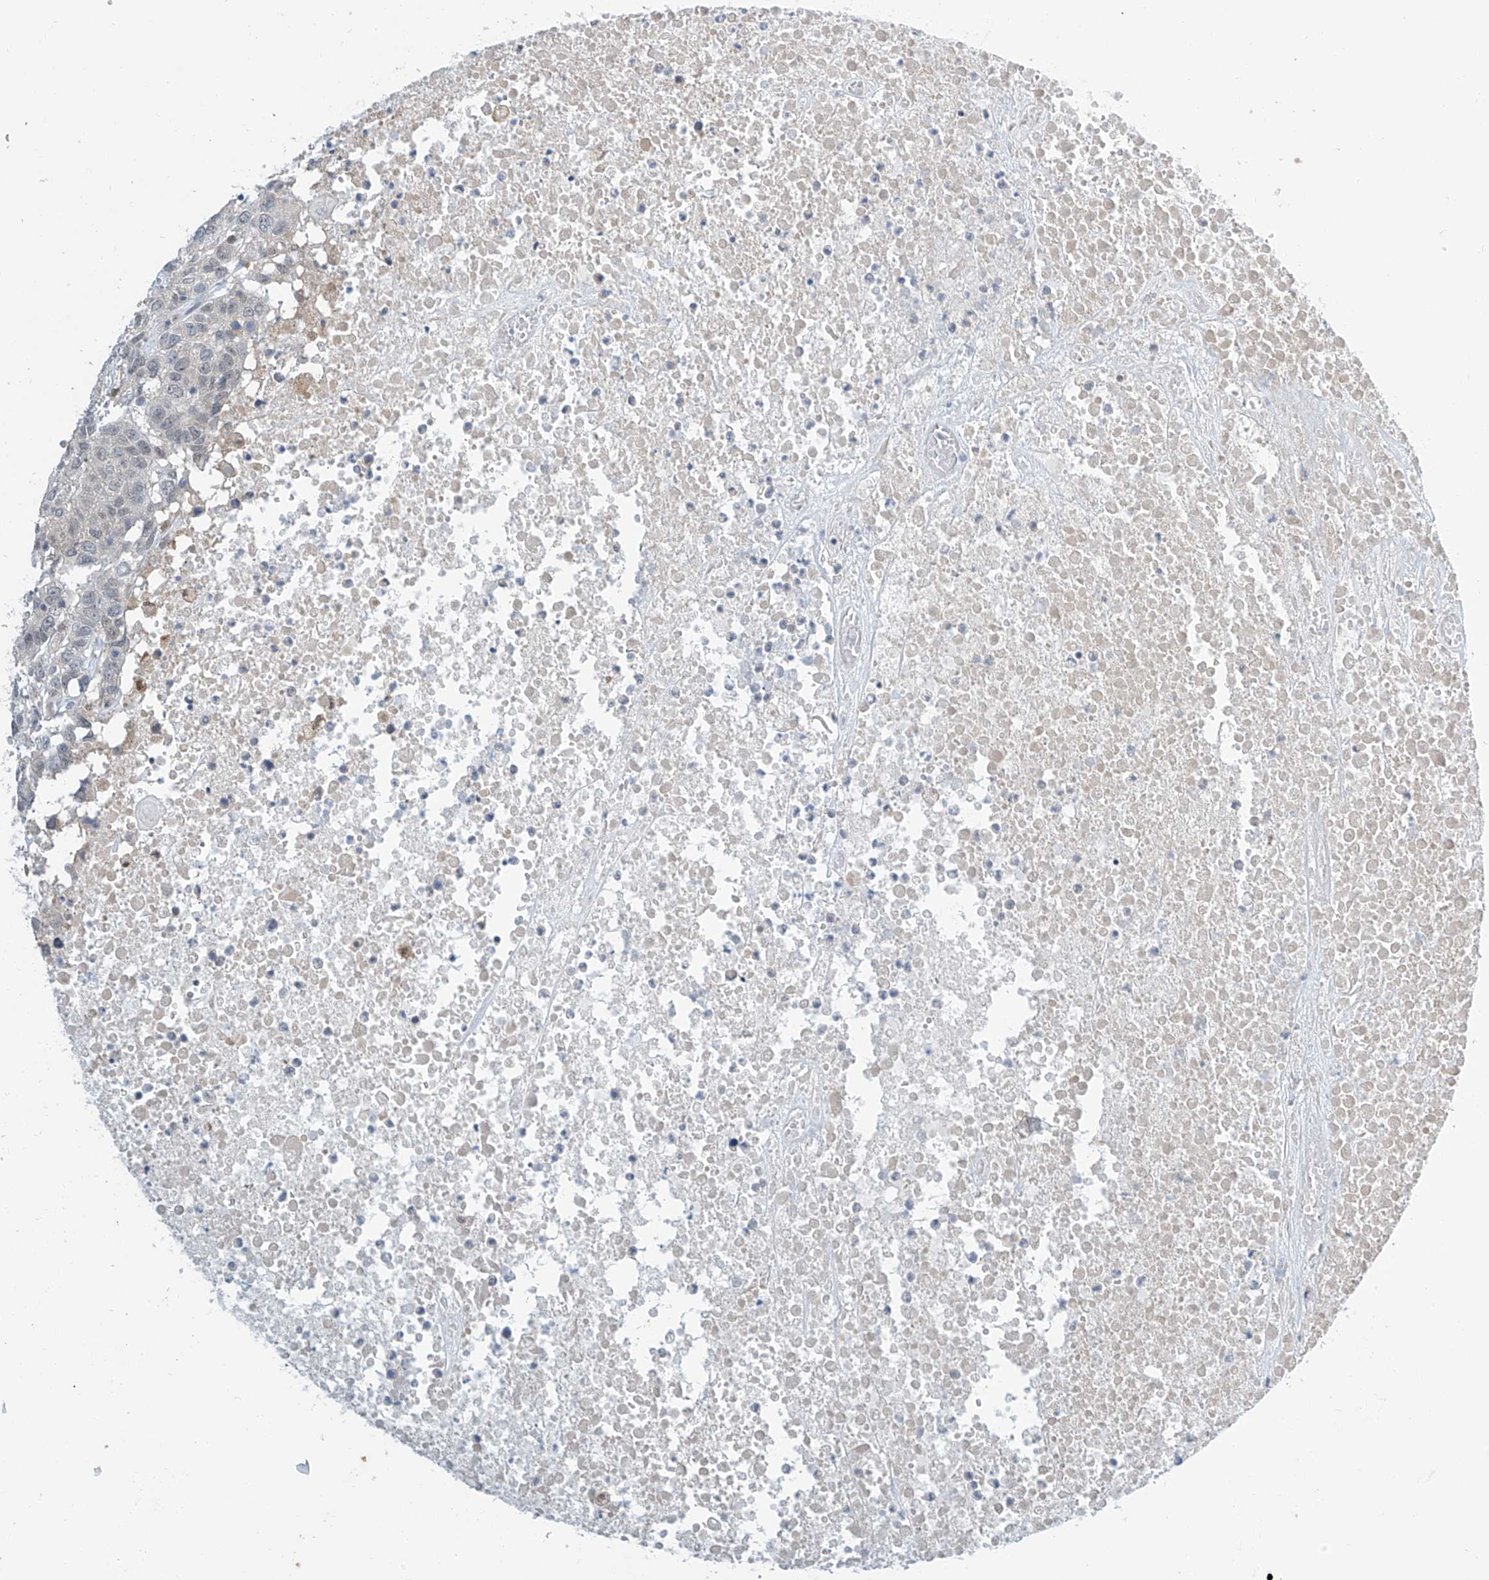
{"staining": {"intensity": "negative", "quantity": "none", "location": "none"}, "tissue": "head and neck cancer", "cell_type": "Tumor cells", "image_type": "cancer", "snomed": [{"axis": "morphology", "description": "Squamous cell carcinoma, NOS"}, {"axis": "topography", "description": "Head-Neck"}], "caption": "An image of human head and neck cancer (squamous cell carcinoma) is negative for staining in tumor cells.", "gene": "APLF", "patient": {"sex": "male", "age": 66}}